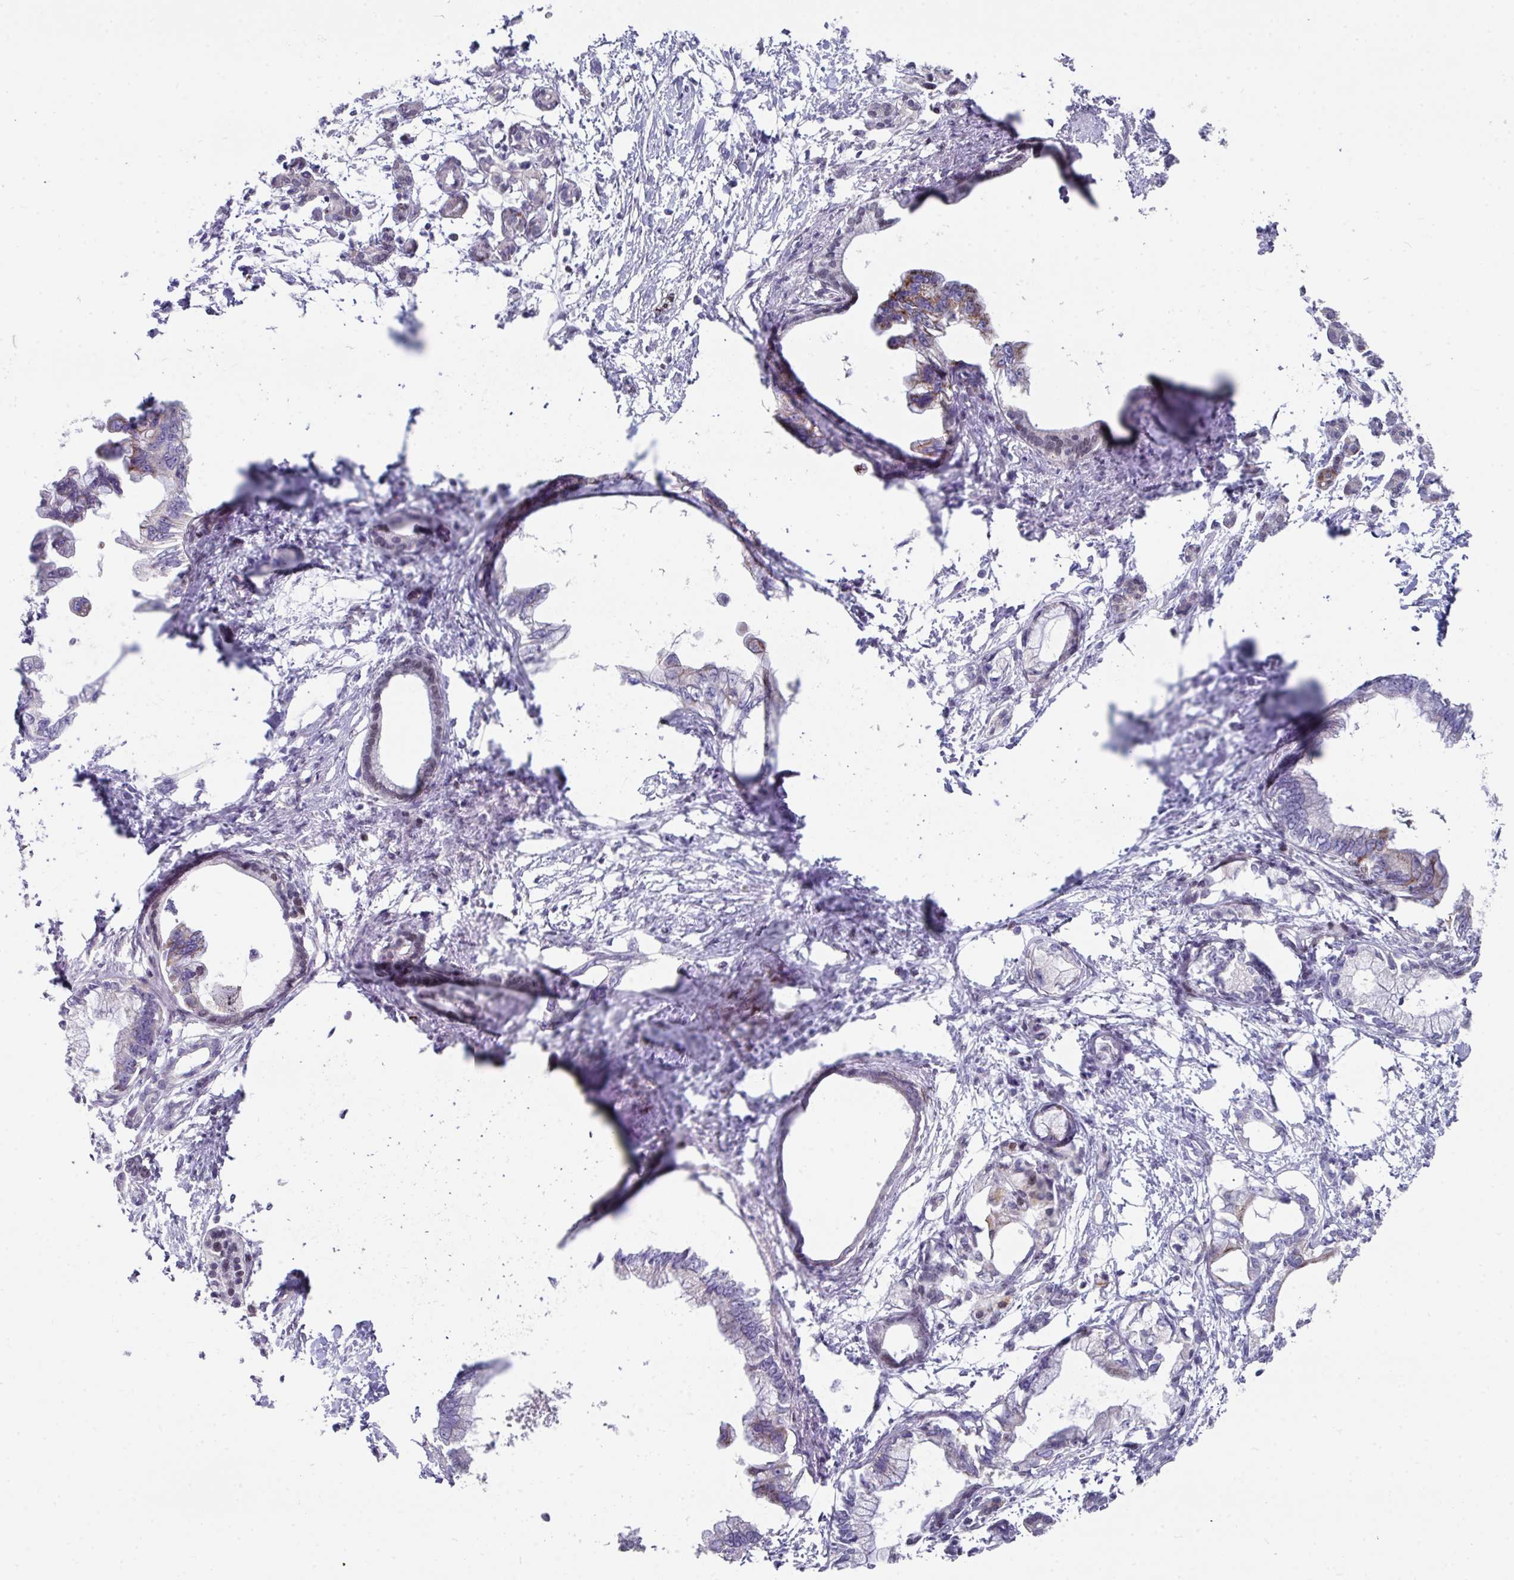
{"staining": {"intensity": "moderate", "quantity": "<25%", "location": "cytoplasmic/membranous"}, "tissue": "pancreatic cancer", "cell_type": "Tumor cells", "image_type": "cancer", "snomed": [{"axis": "morphology", "description": "Adenocarcinoma, NOS"}, {"axis": "topography", "description": "Pancreas"}], "caption": "Pancreatic cancer (adenocarcinoma) stained for a protein (brown) exhibits moderate cytoplasmic/membranous positive positivity in approximately <25% of tumor cells.", "gene": "CBX7", "patient": {"sex": "male", "age": 61}}